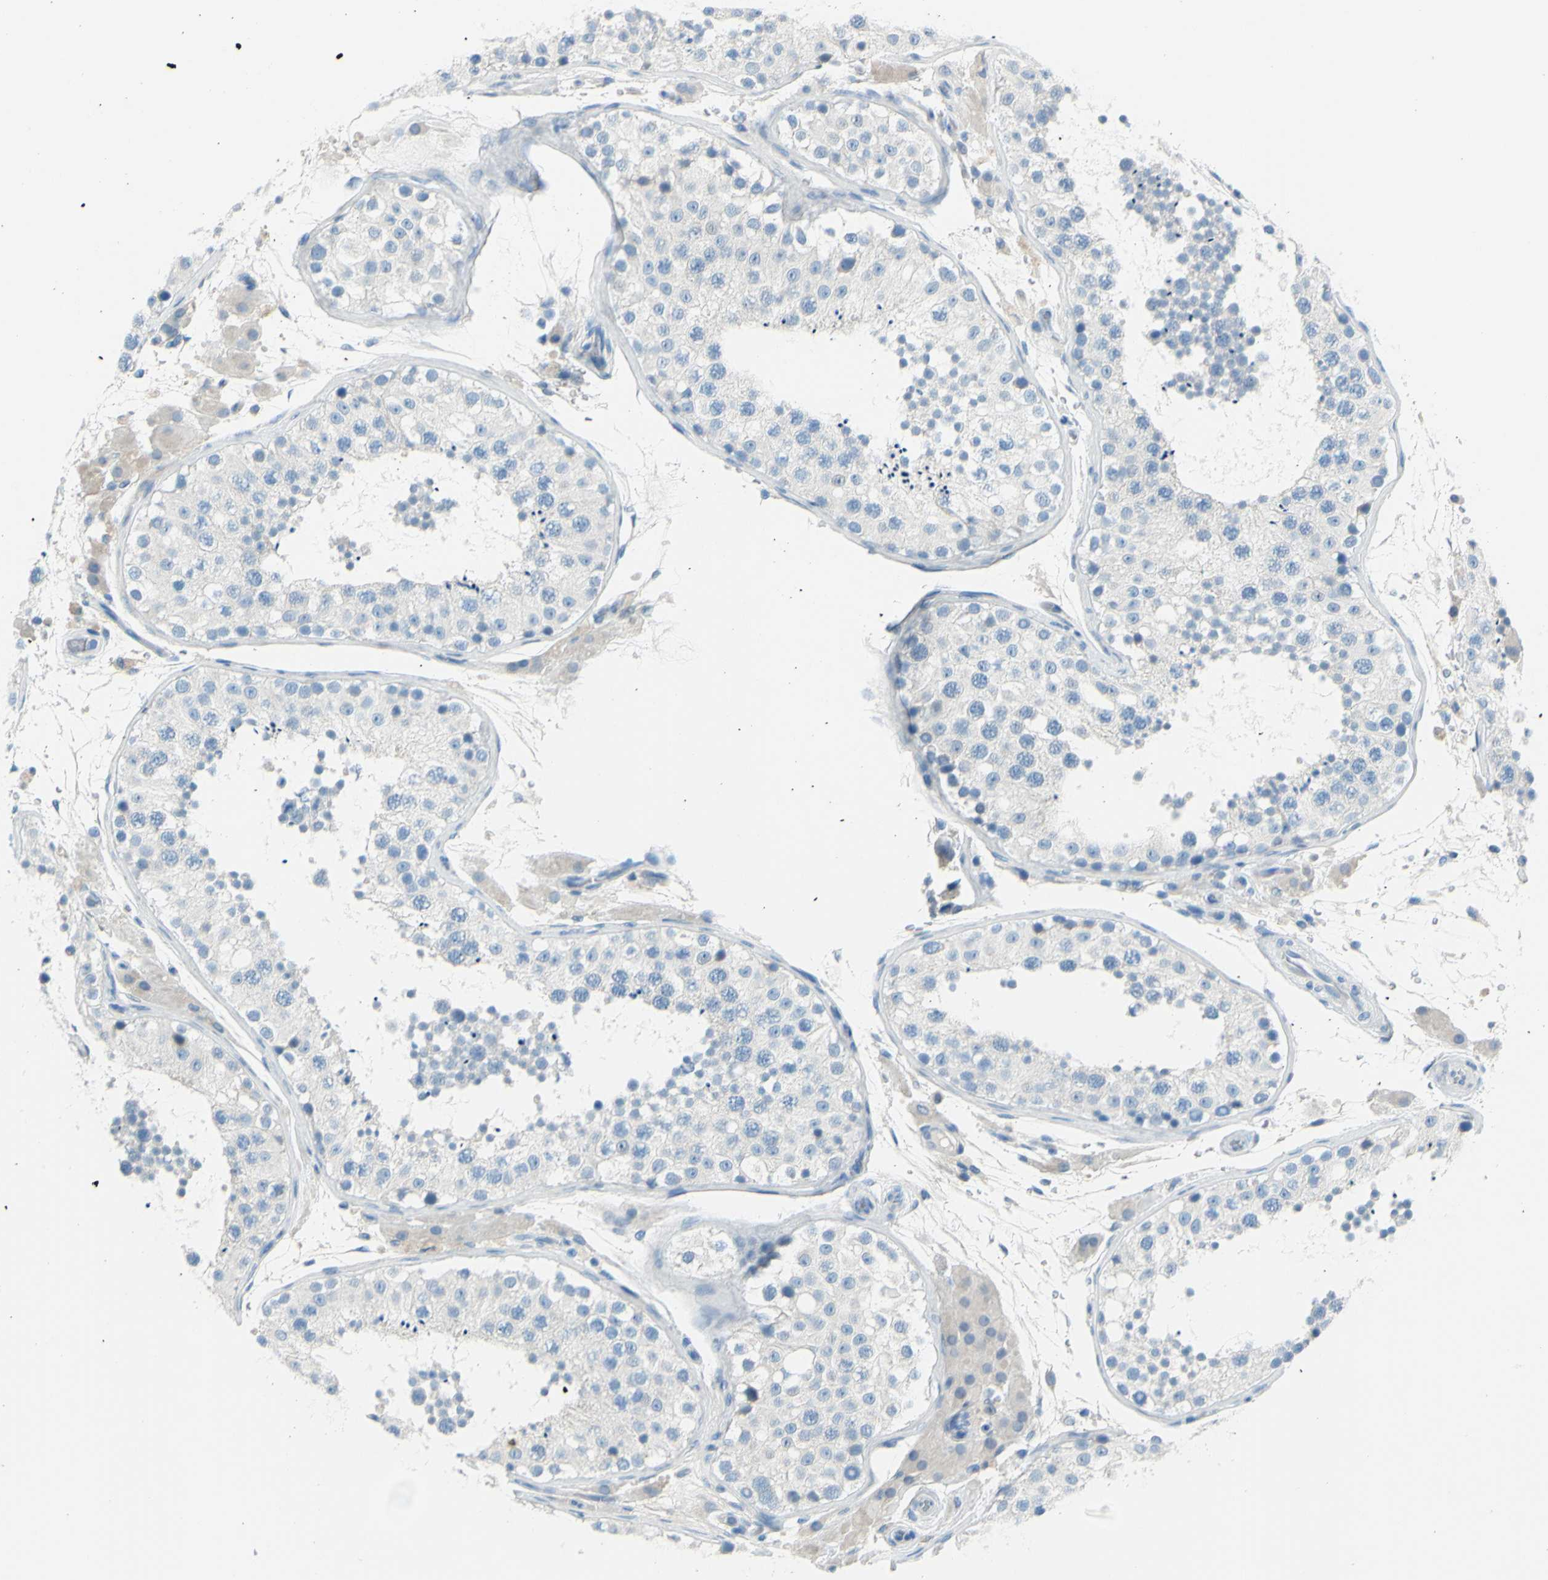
{"staining": {"intensity": "negative", "quantity": "none", "location": "none"}, "tissue": "testis", "cell_type": "Cells in seminiferous ducts", "image_type": "normal", "snomed": [{"axis": "morphology", "description": "Normal tissue, NOS"}, {"axis": "topography", "description": "Testis"}, {"axis": "topography", "description": "Epididymis"}], "caption": "The image displays no staining of cells in seminiferous ducts in normal testis. The staining is performed using DAB brown chromogen with nuclei counter-stained in using hematoxylin.", "gene": "SLC1A2", "patient": {"sex": "male", "age": 26}}